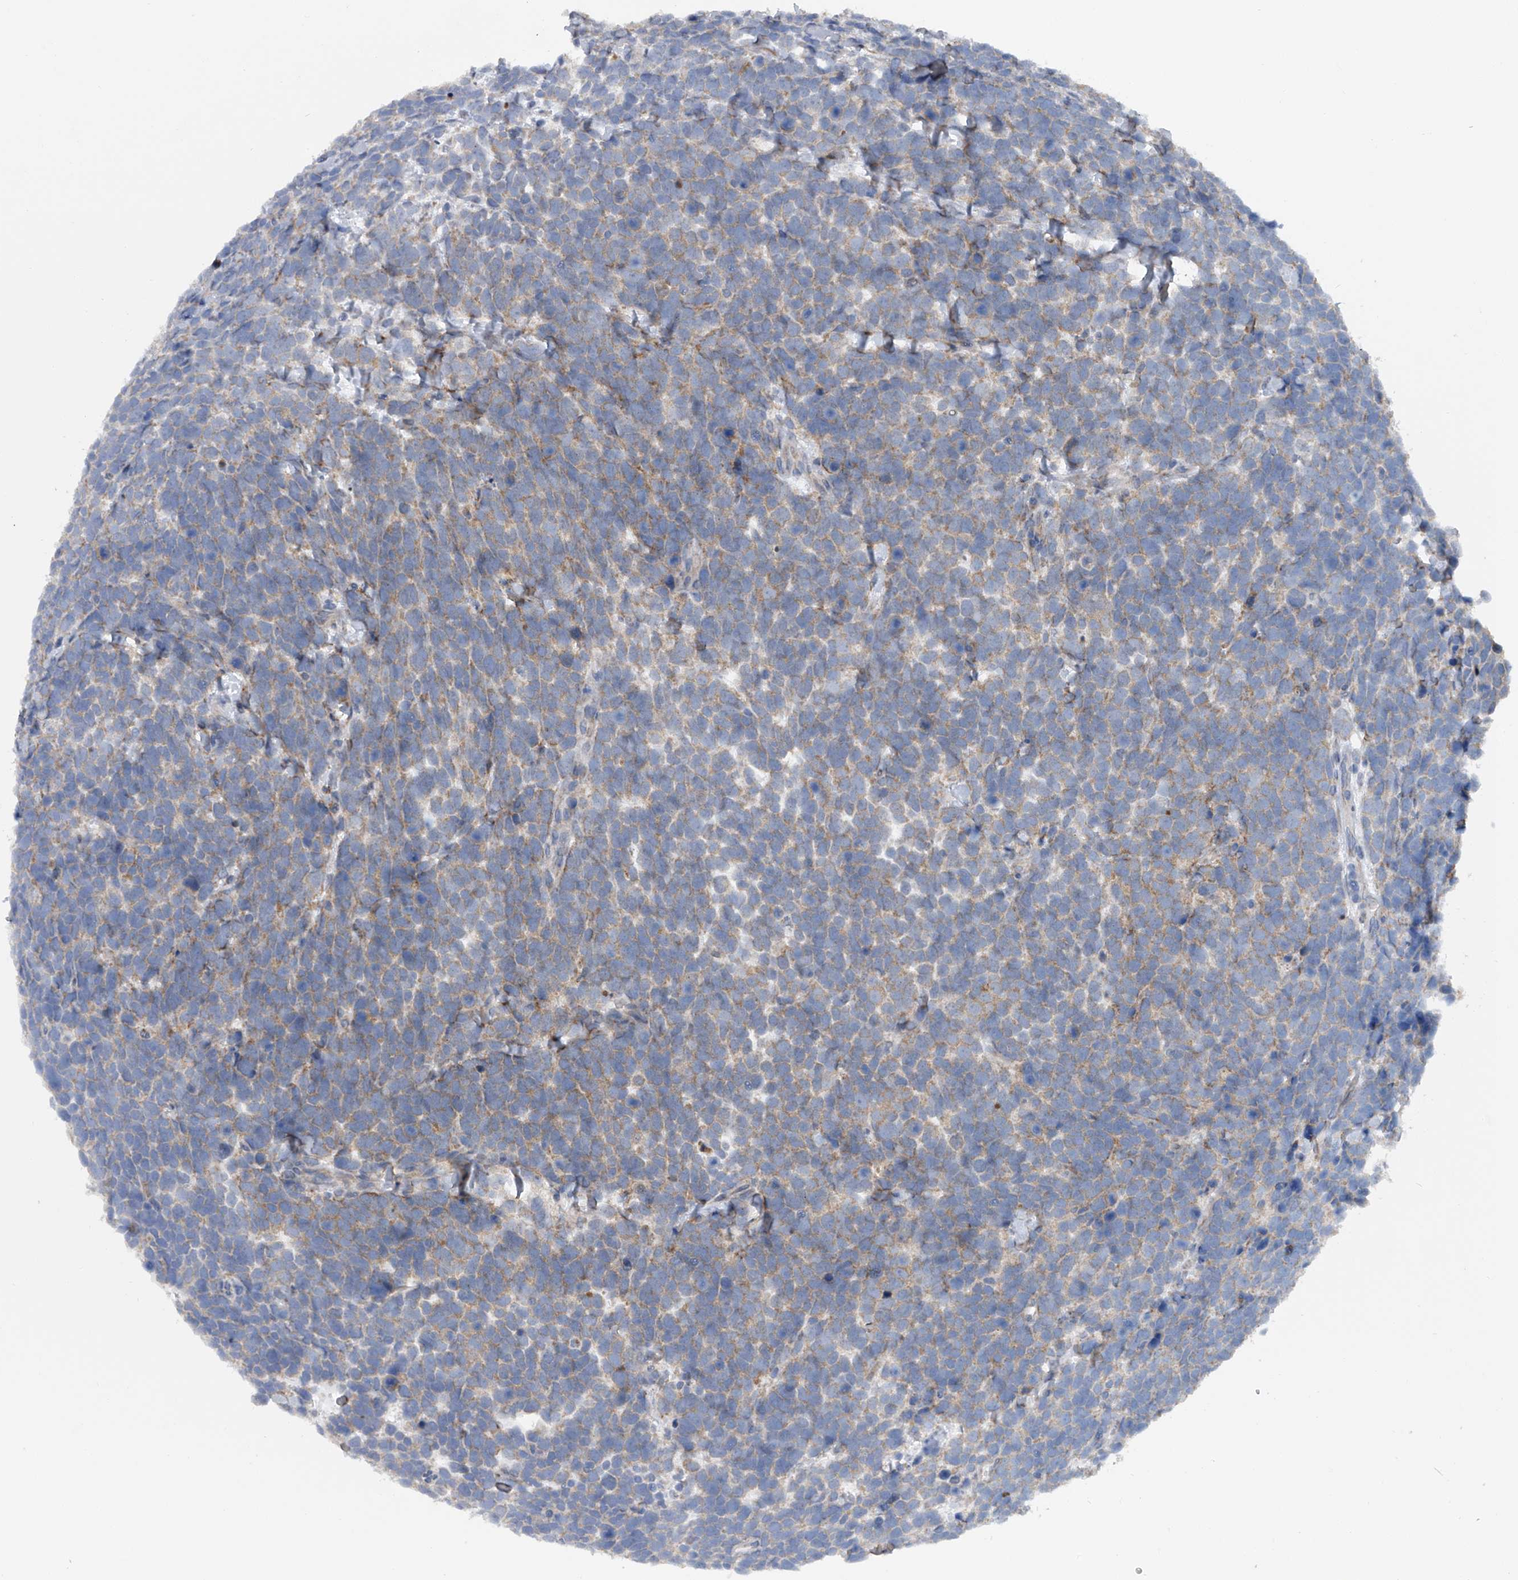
{"staining": {"intensity": "moderate", "quantity": "<25%", "location": "cytoplasmic/membranous"}, "tissue": "urothelial cancer", "cell_type": "Tumor cells", "image_type": "cancer", "snomed": [{"axis": "morphology", "description": "Urothelial carcinoma, High grade"}, {"axis": "topography", "description": "Urinary bladder"}], "caption": "Tumor cells display moderate cytoplasmic/membranous staining in about <25% of cells in urothelial cancer.", "gene": "GEMIN8", "patient": {"sex": "female", "age": 82}}